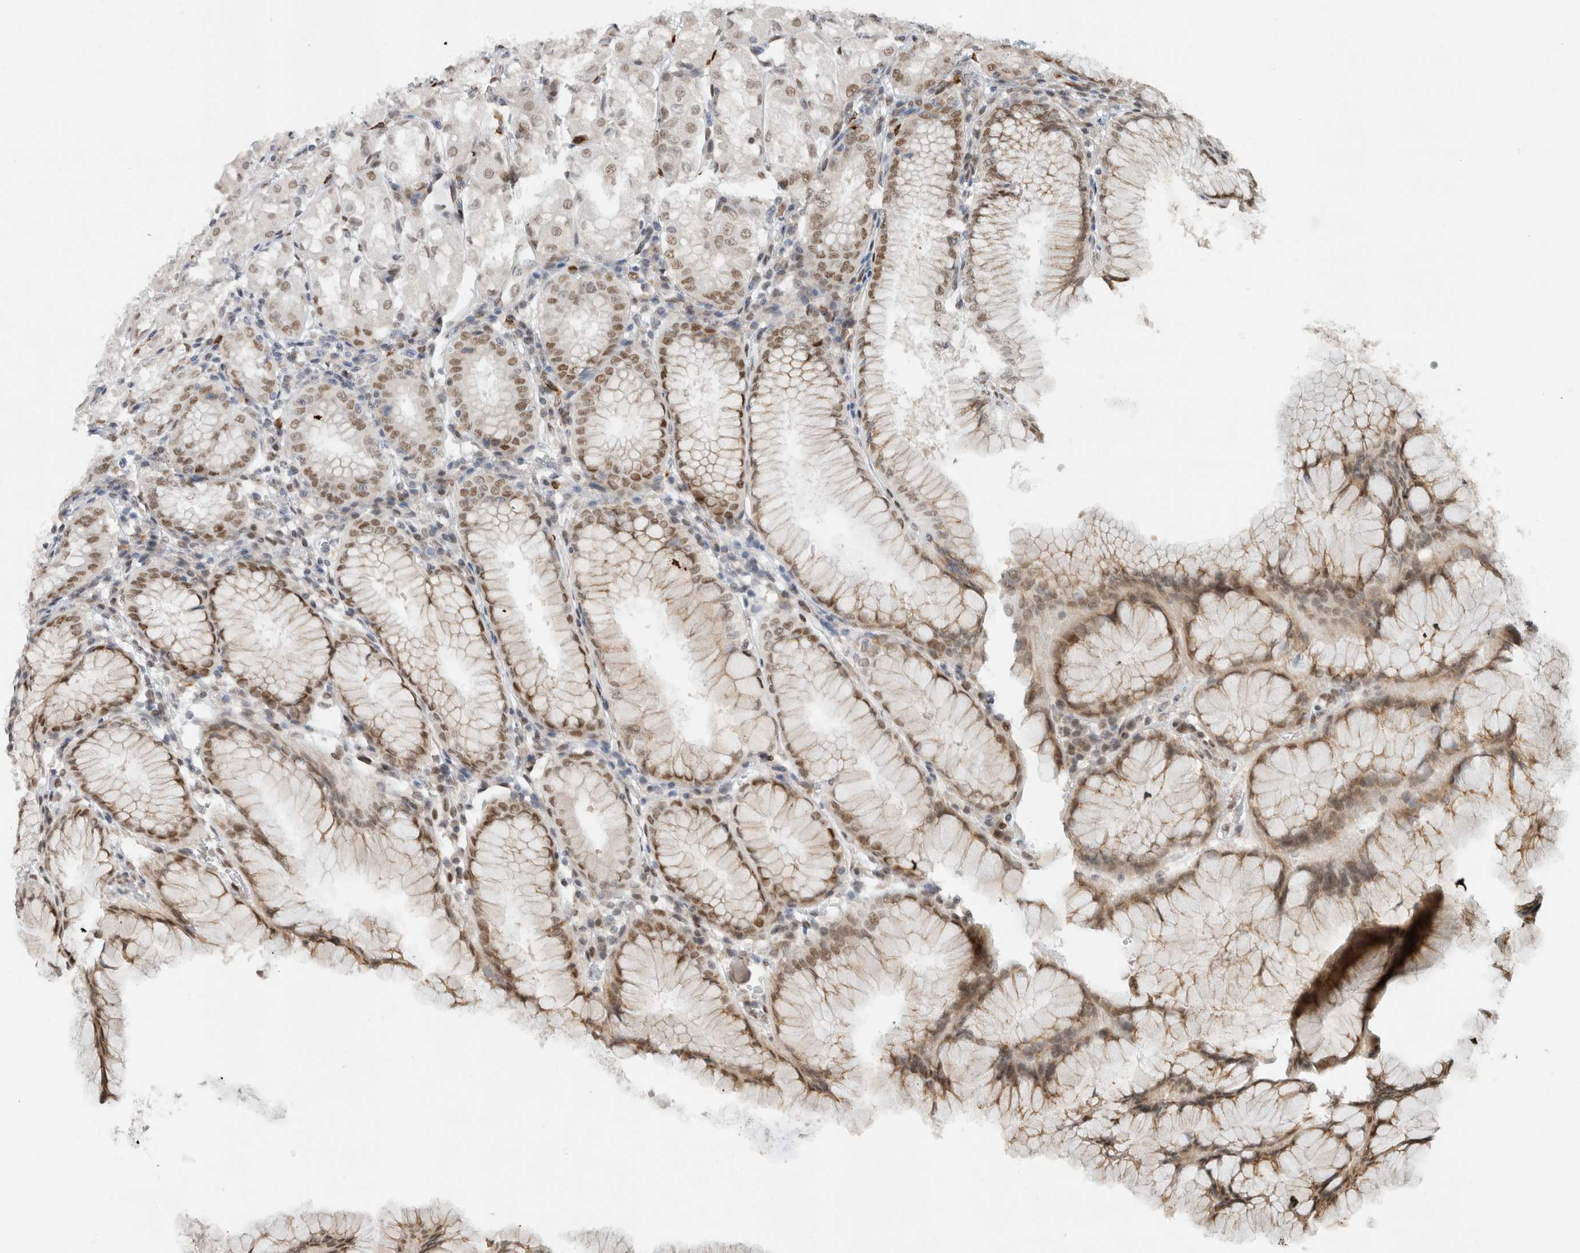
{"staining": {"intensity": "moderate", "quantity": "25%-75%", "location": "cytoplasmic/membranous,nuclear"}, "tissue": "stomach", "cell_type": "Glandular cells", "image_type": "normal", "snomed": [{"axis": "morphology", "description": "Normal tissue, NOS"}, {"axis": "topography", "description": "Stomach, lower"}], "caption": "Moderate cytoplasmic/membranous,nuclear staining is present in about 25%-75% of glandular cells in benign stomach. (Brightfield microscopy of DAB IHC at high magnification).", "gene": "HNRNPR", "patient": {"sex": "female", "age": 56}}